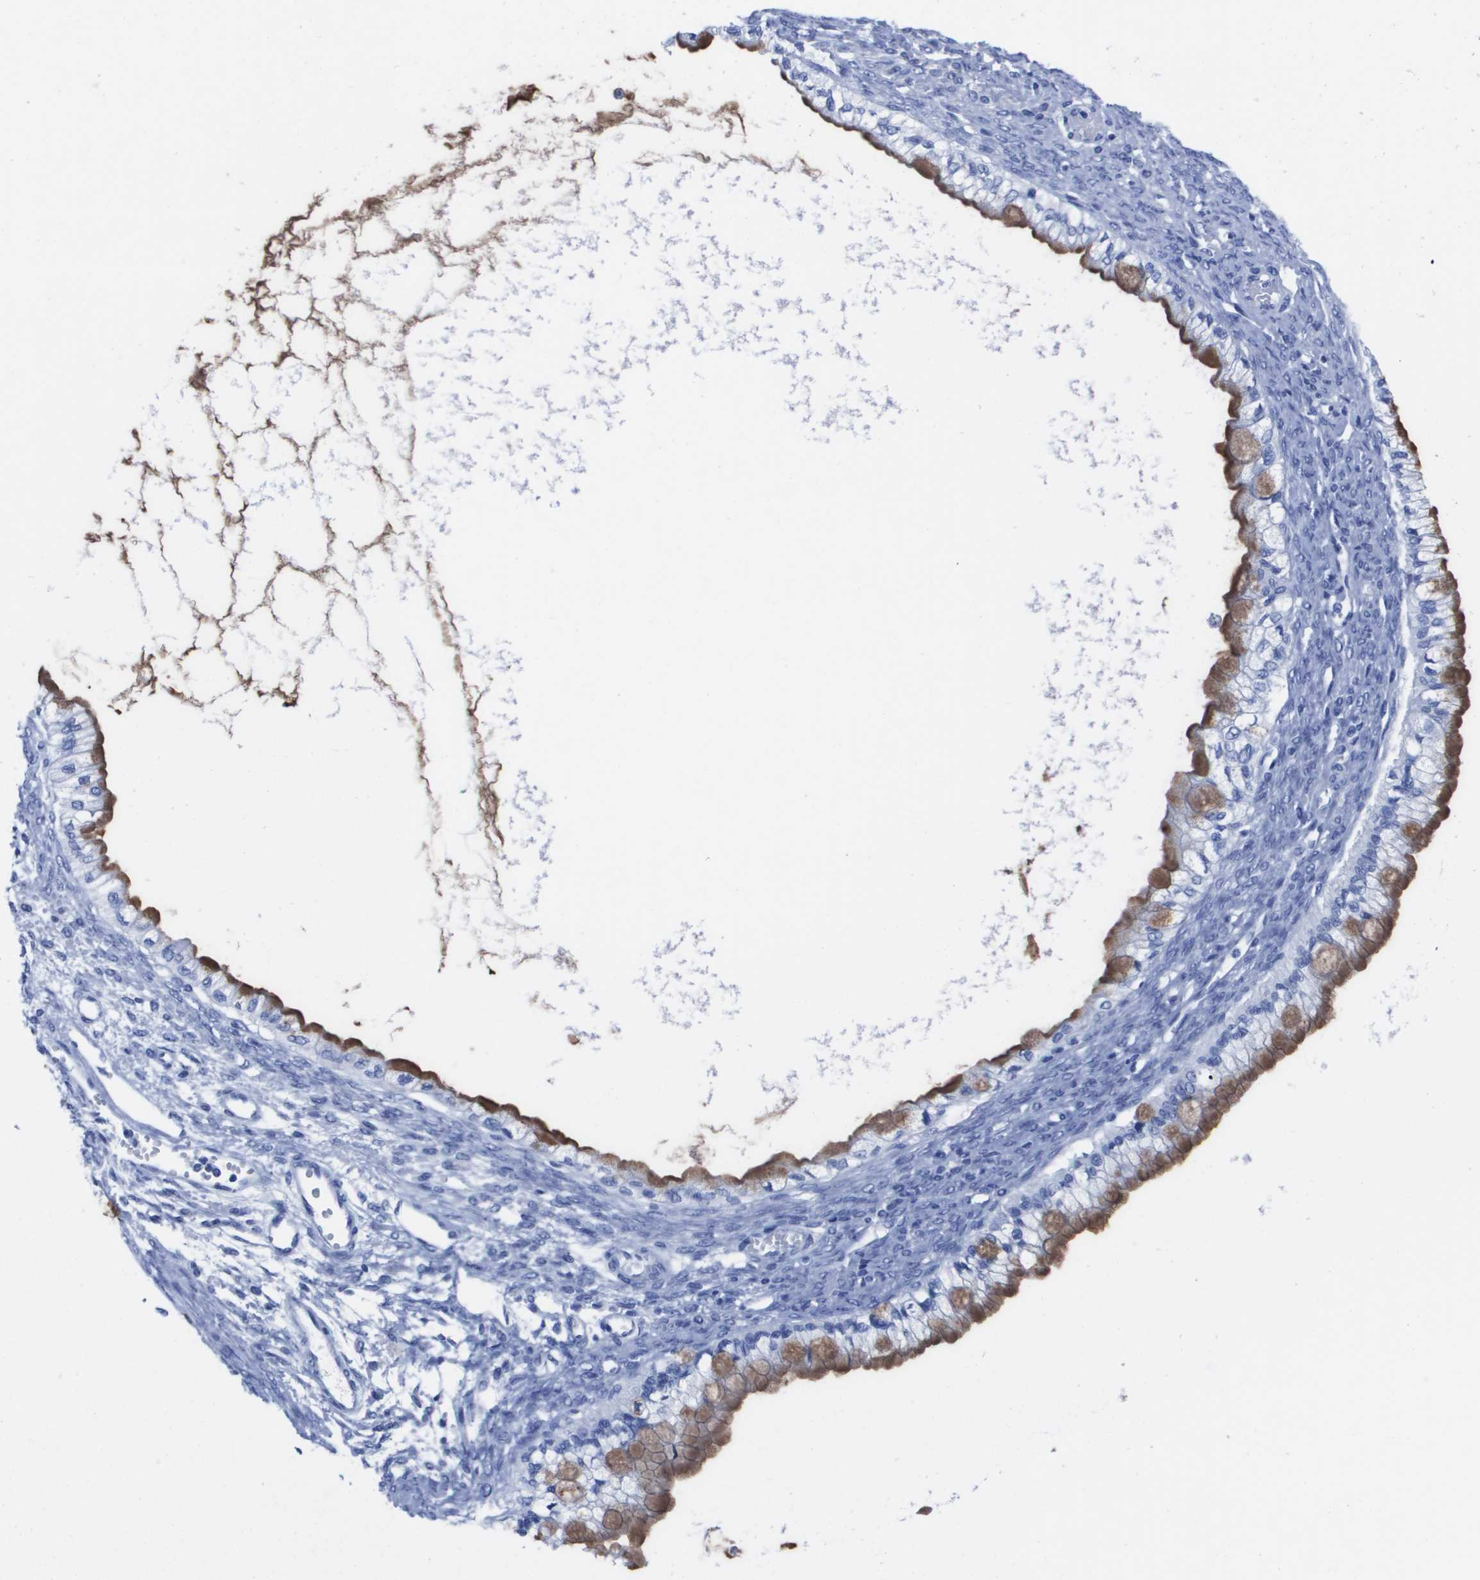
{"staining": {"intensity": "moderate", "quantity": ">75%", "location": "cytoplasmic/membranous"}, "tissue": "ovarian cancer", "cell_type": "Tumor cells", "image_type": "cancer", "snomed": [{"axis": "morphology", "description": "Cystadenocarcinoma, mucinous, NOS"}, {"axis": "topography", "description": "Ovary"}], "caption": "This is an image of immunohistochemistry (IHC) staining of ovarian cancer, which shows moderate positivity in the cytoplasmic/membranous of tumor cells.", "gene": "KCNA3", "patient": {"sex": "female", "age": 57}}